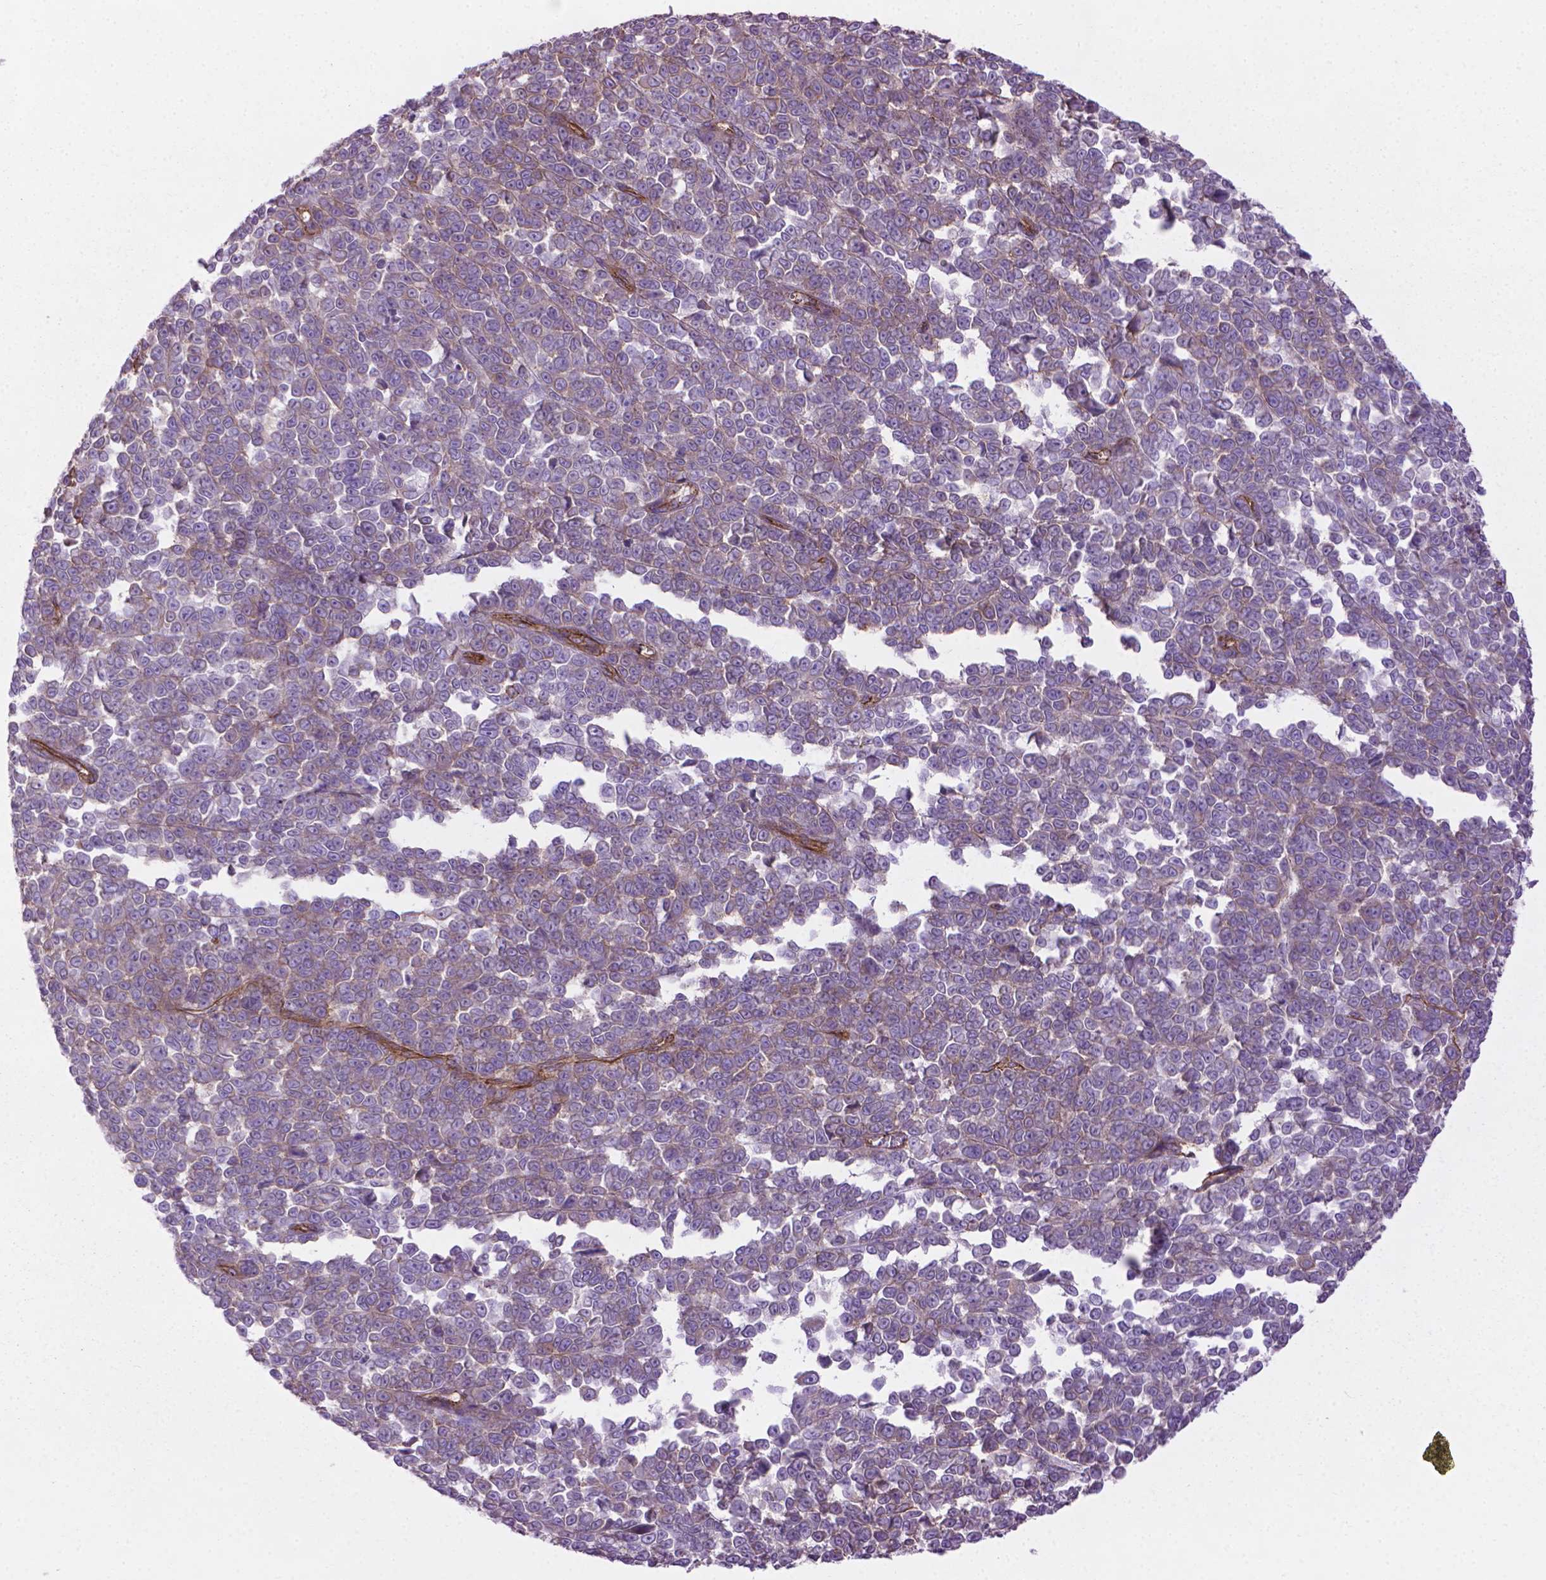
{"staining": {"intensity": "weak", "quantity": "<25%", "location": "cytoplasmic/membranous"}, "tissue": "melanoma", "cell_type": "Tumor cells", "image_type": "cancer", "snomed": [{"axis": "morphology", "description": "Malignant melanoma, NOS"}, {"axis": "topography", "description": "Skin"}], "caption": "Human malignant melanoma stained for a protein using immunohistochemistry demonstrates no expression in tumor cells.", "gene": "TENT5A", "patient": {"sex": "female", "age": 95}}